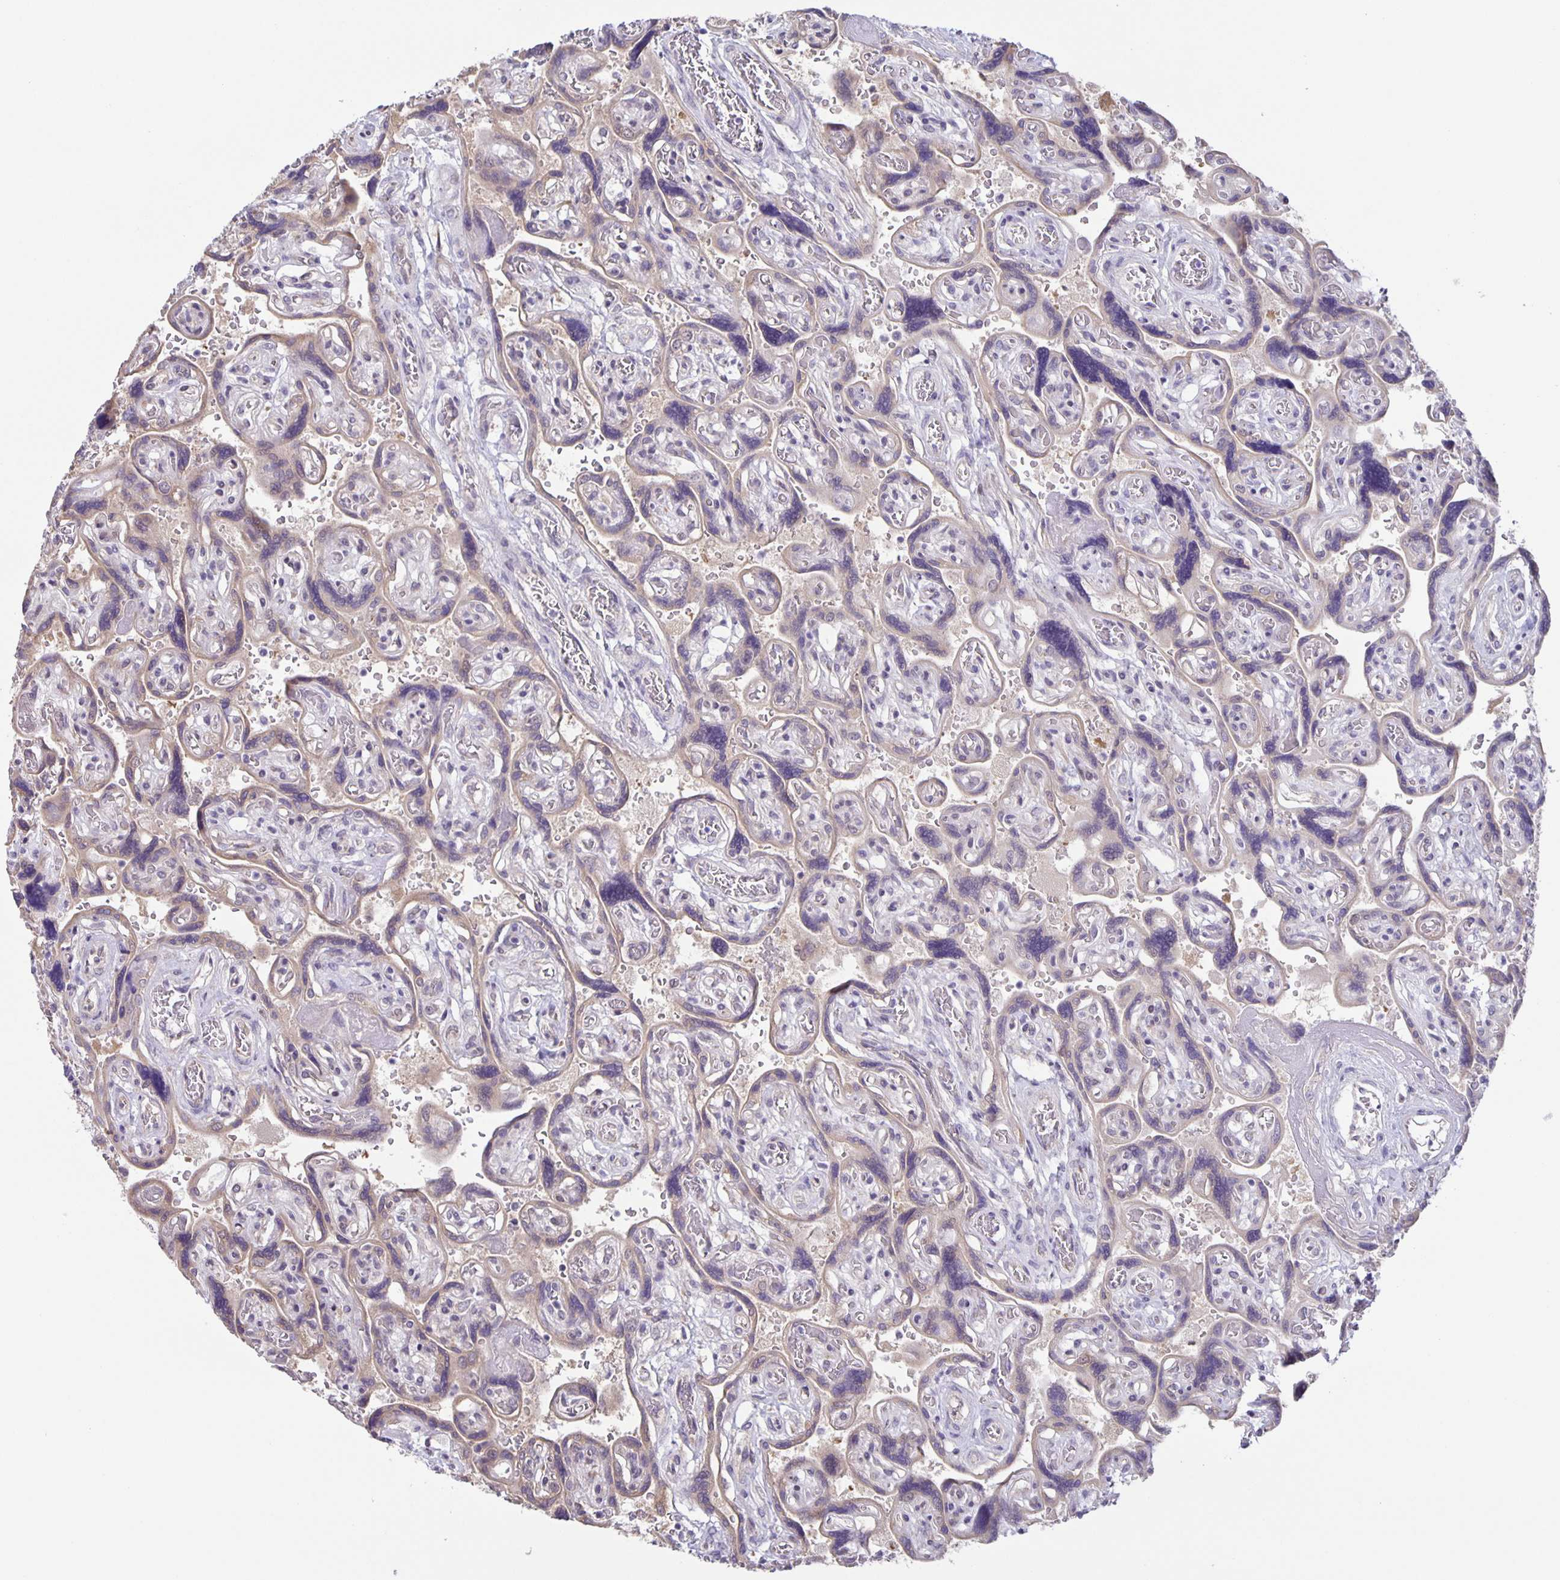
{"staining": {"intensity": "weak", "quantity": ">75%", "location": "cytoplasmic/membranous"}, "tissue": "placenta", "cell_type": "Decidual cells", "image_type": "normal", "snomed": [{"axis": "morphology", "description": "Normal tissue, NOS"}, {"axis": "topography", "description": "Placenta"}], "caption": "Immunohistochemical staining of normal human placenta demonstrates >75% levels of weak cytoplasmic/membranous protein staining in about >75% of decidual cells.", "gene": "MAPK12", "patient": {"sex": "female", "age": 32}}